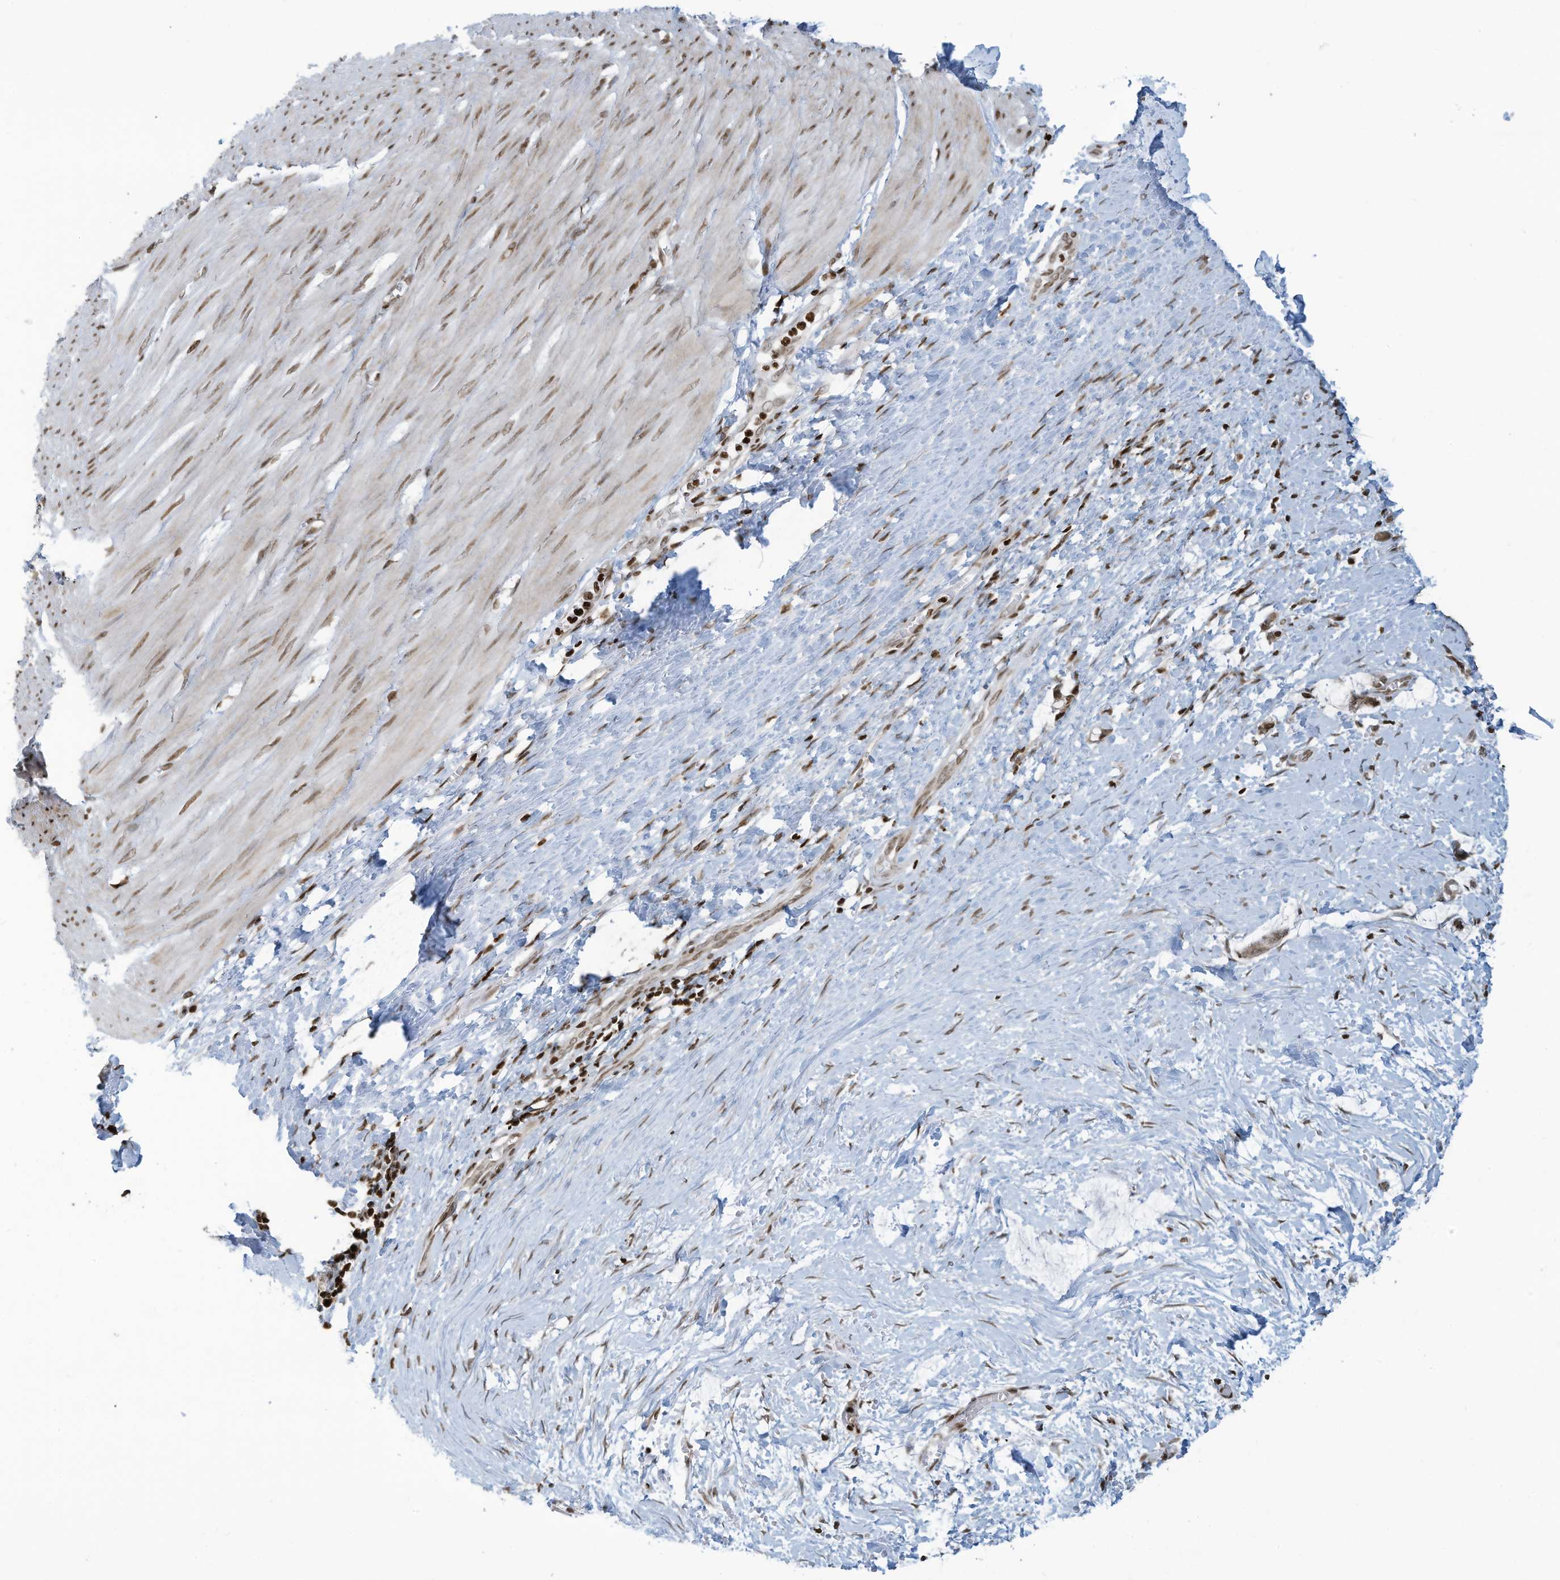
{"staining": {"intensity": "moderate", "quantity": ">75%", "location": "cytoplasmic/membranous,nuclear"}, "tissue": "smooth muscle", "cell_type": "Smooth muscle cells", "image_type": "normal", "snomed": [{"axis": "morphology", "description": "Normal tissue, NOS"}, {"axis": "morphology", "description": "Adenocarcinoma, NOS"}, {"axis": "topography", "description": "Colon"}, {"axis": "topography", "description": "Peripheral nerve tissue"}], "caption": "An image showing moderate cytoplasmic/membranous,nuclear positivity in approximately >75% of smooth muscle cells in normal smooth muscle, as visualized by brown immunohistochemical staining.", "gene": "ADI1", "patient": {"sex": "male", "age": 14}}